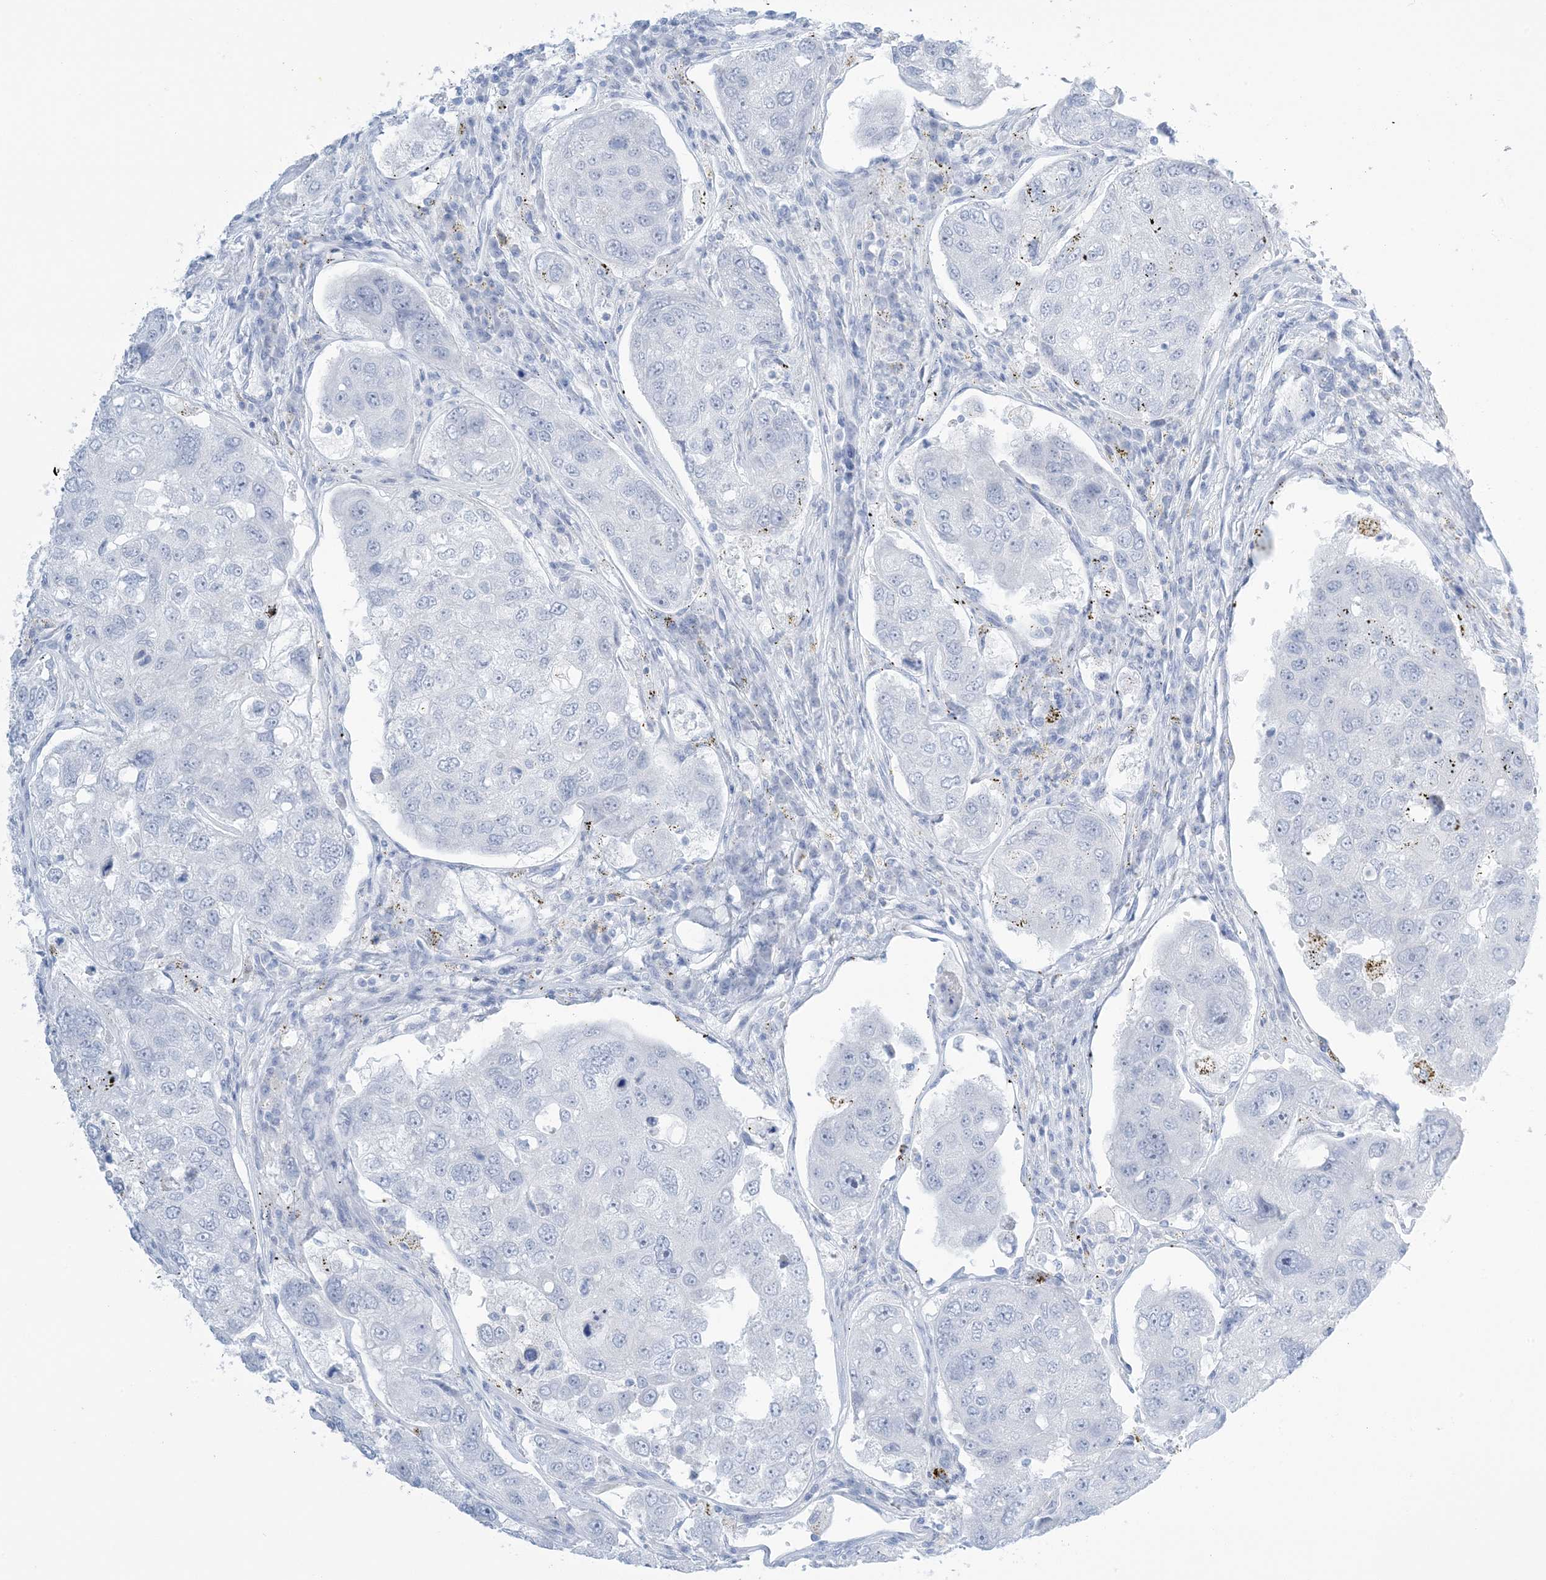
{"staining": {"intensity": "negative", "quantity": "none", "location": "none"}, "tissue": "urothelial cancer", "cell_type": "Tumor cells", "image_type": "cancer", "snomed": [{"axis": "morphology", "description": "Urothelial carcinoma, High grade"}, {"axis": "topography", "description": "Lymph node"}, {"axis": "topography", "description": "Urinary bladder"}], "caption": "A histopathology image of human urothelial cancer is negative for staining in tumor cells.", "gene": "AGXT", "patient": {"sex": "male", "age": 51}}